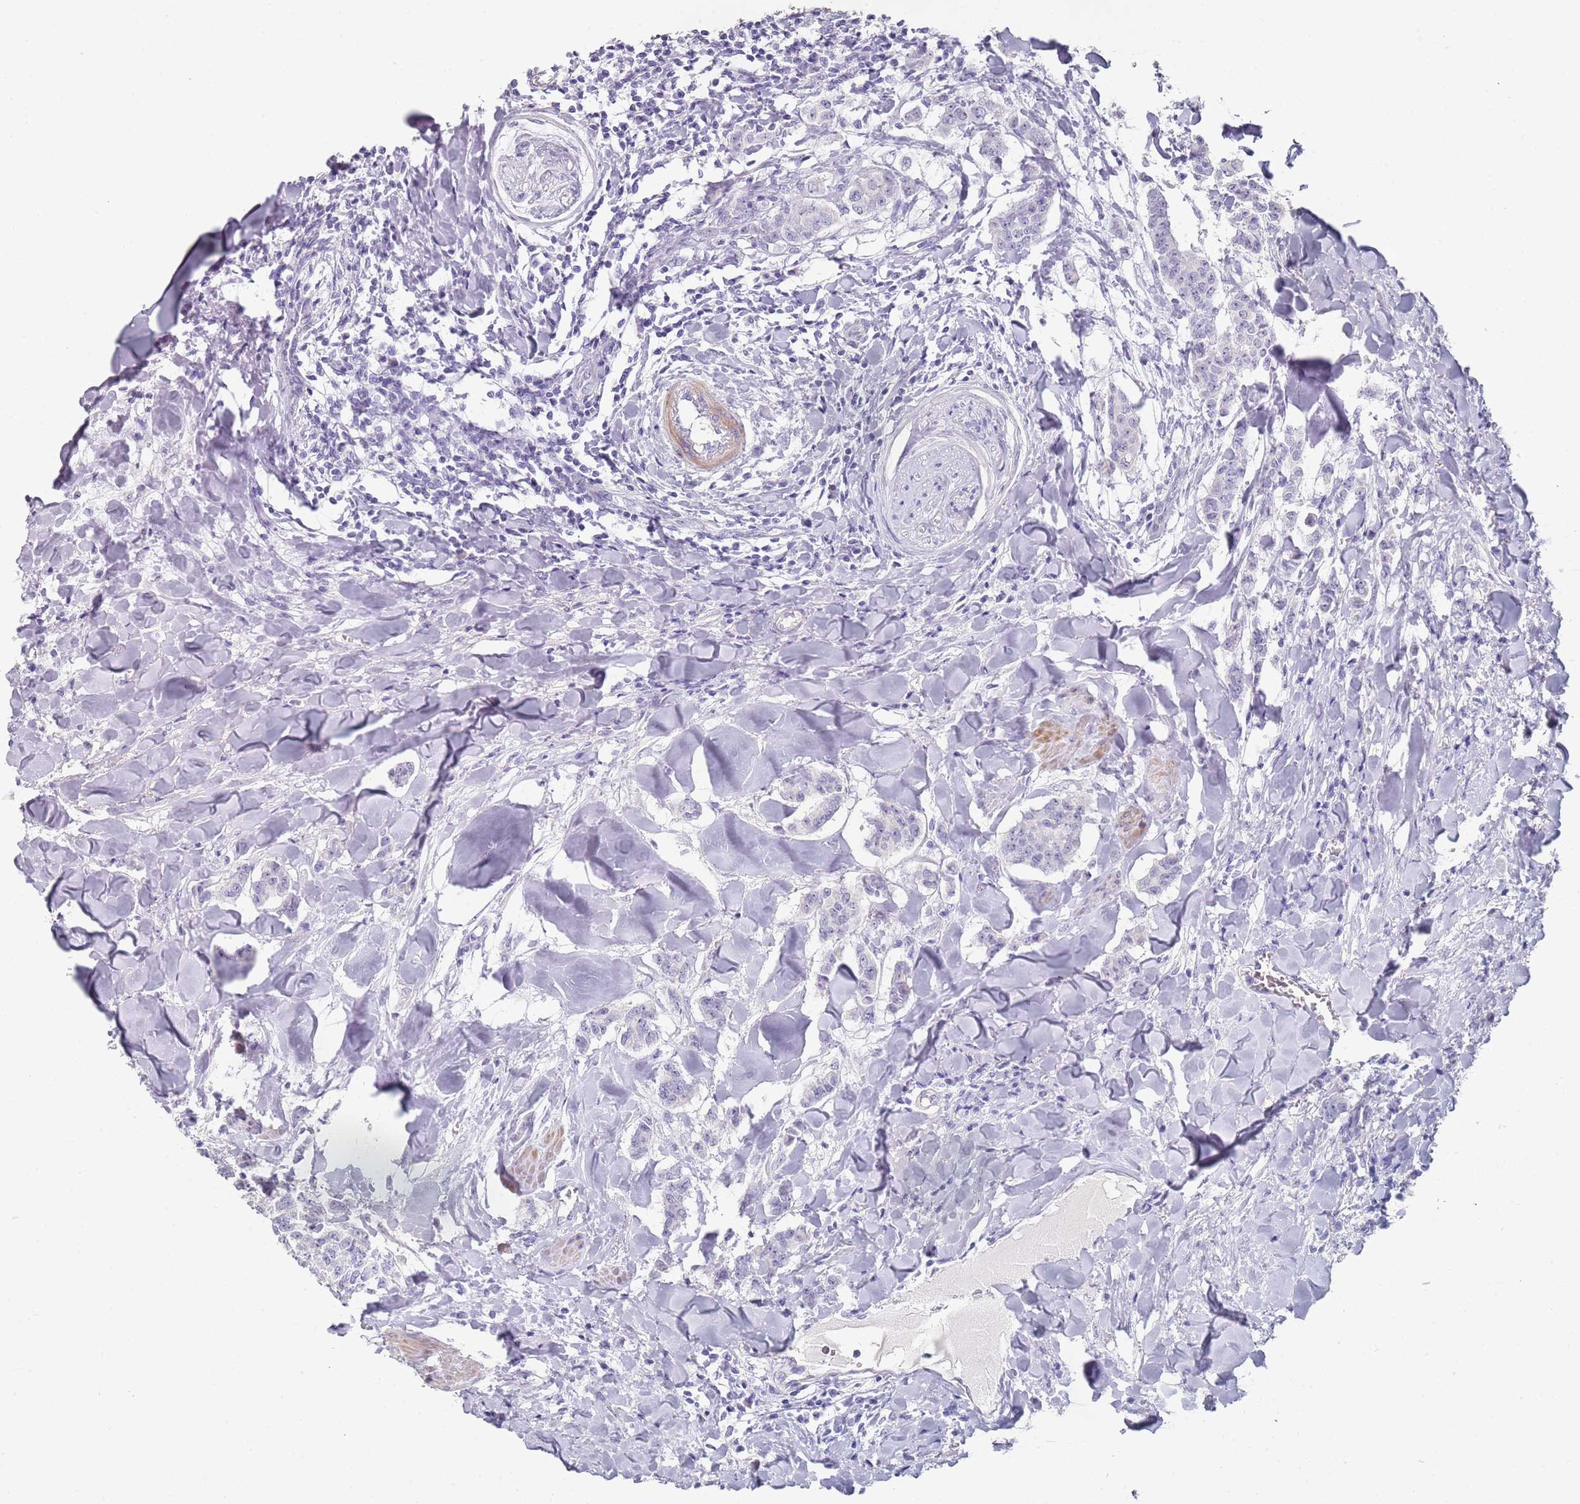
{"staining": {"intensity": "negative", "quantity": "none", "location": "none"}, "tissue": "breast cancer", "cell_type": "Tumor cells", "image_type": "cancer", "snomed": [{"axis": "morphology", "description": "Duct carcinoma"}, {"axis": "topography", "description": "Breast"}], "caption": "This image is of breast invasive ductal carcinoma stained with immunohistochemistry to label a protein in brown with the nuclei are counter-stained blue. There is no expression in tumor cells.", "gene": "DNAH11", "patient": {"sex": "female", "age": 40}}